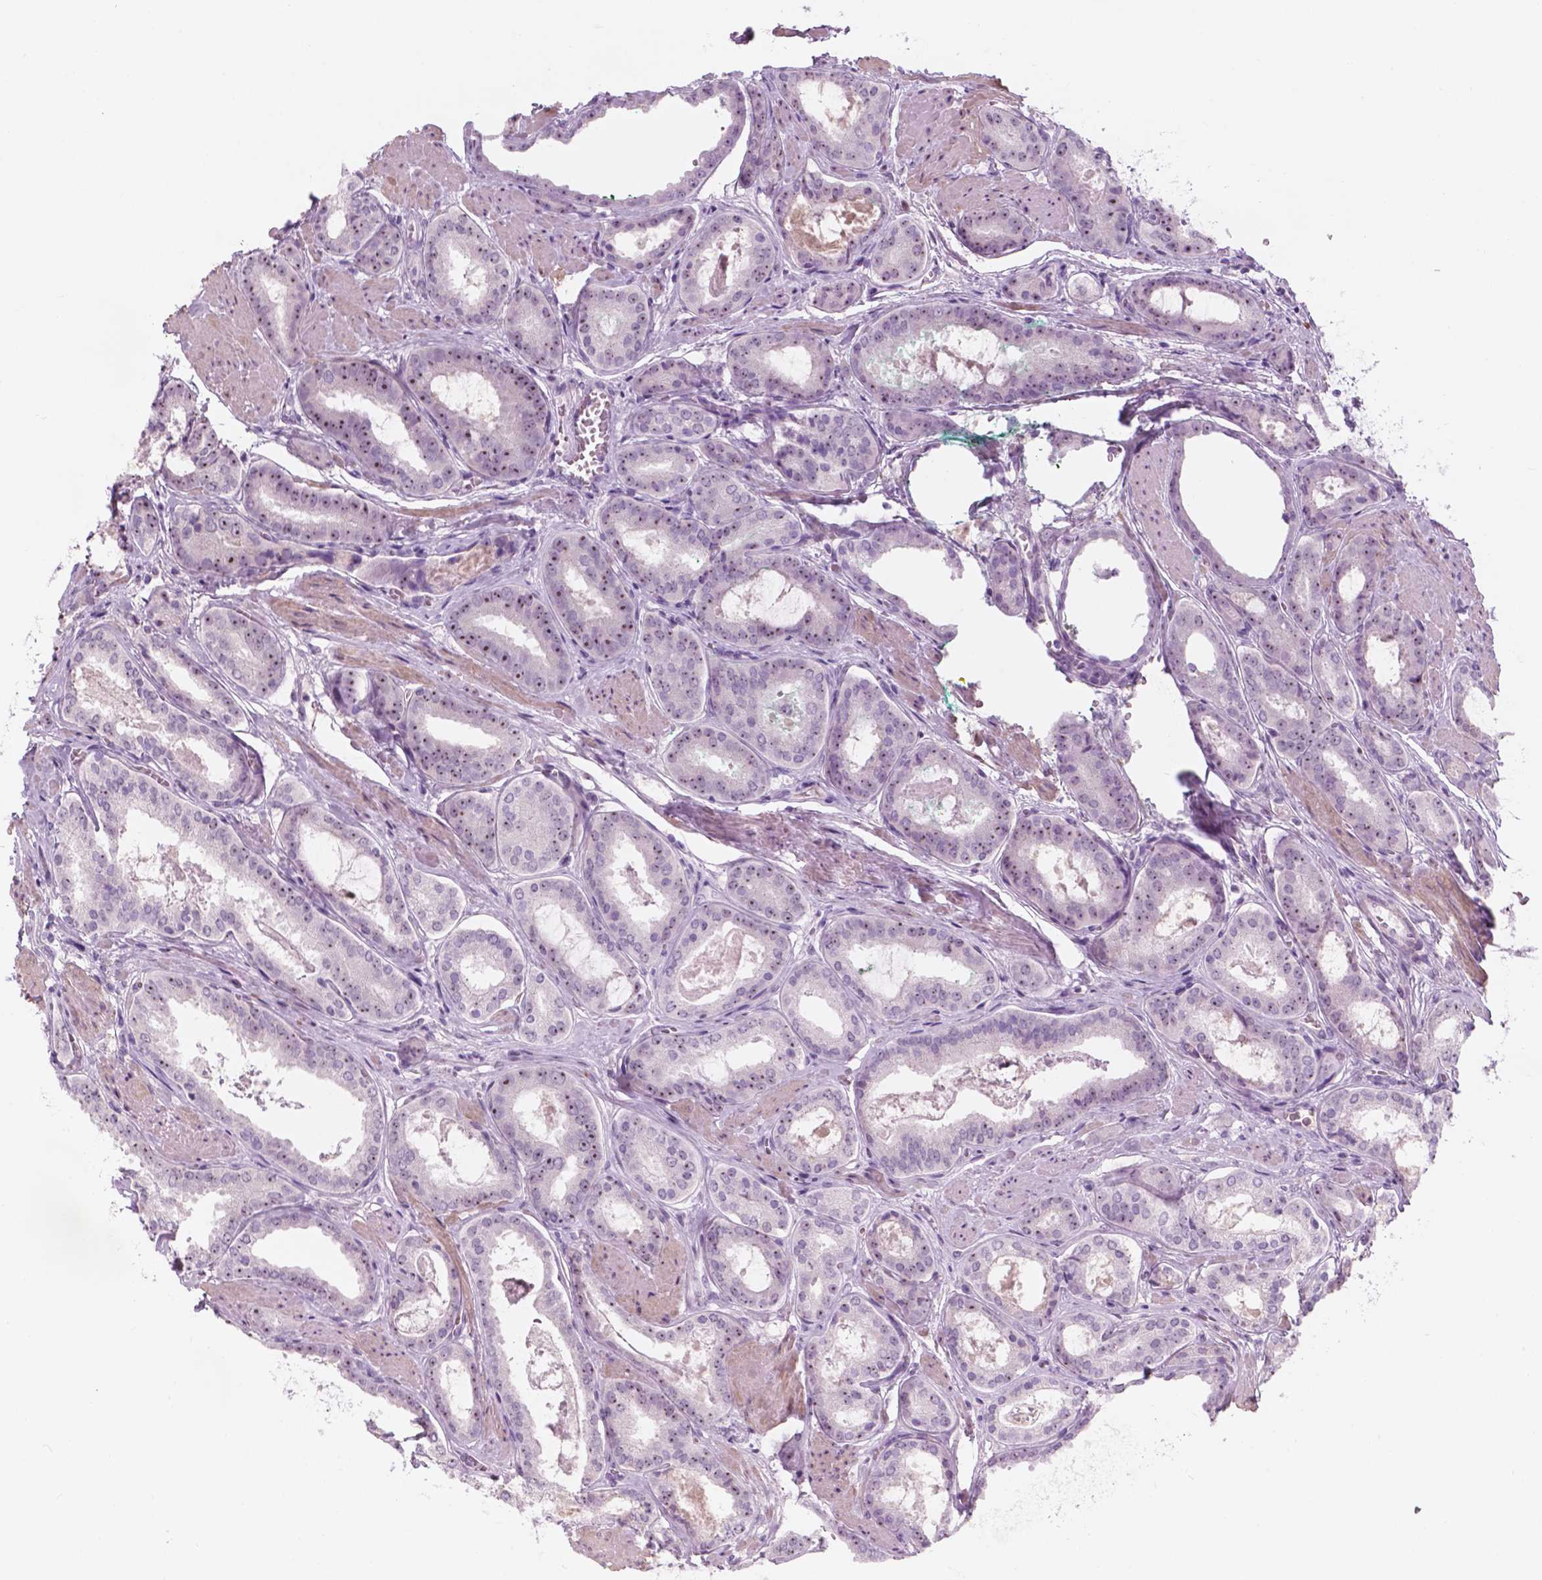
{"staining": {"intensity": "weak", "quantity": "25%-75%", "location": "nuclear"}, "tissue": "prostate cancer", "cell_type": "Tumor cells", "image_type": "cancer", "snomed": [{"axis": "morphology", "description": "Adenocarcinoma, High grade"}, {"axis": "topography", "description": "Prostate"}], "caption": "Immunohistochemical staining of prostate cancer exhibits low levels of weak nuclear protein positivity in approximately 25%-75% of tumor cells.", "gene": "ZNF853", "patient": {"sex": "male", "age": 63}}